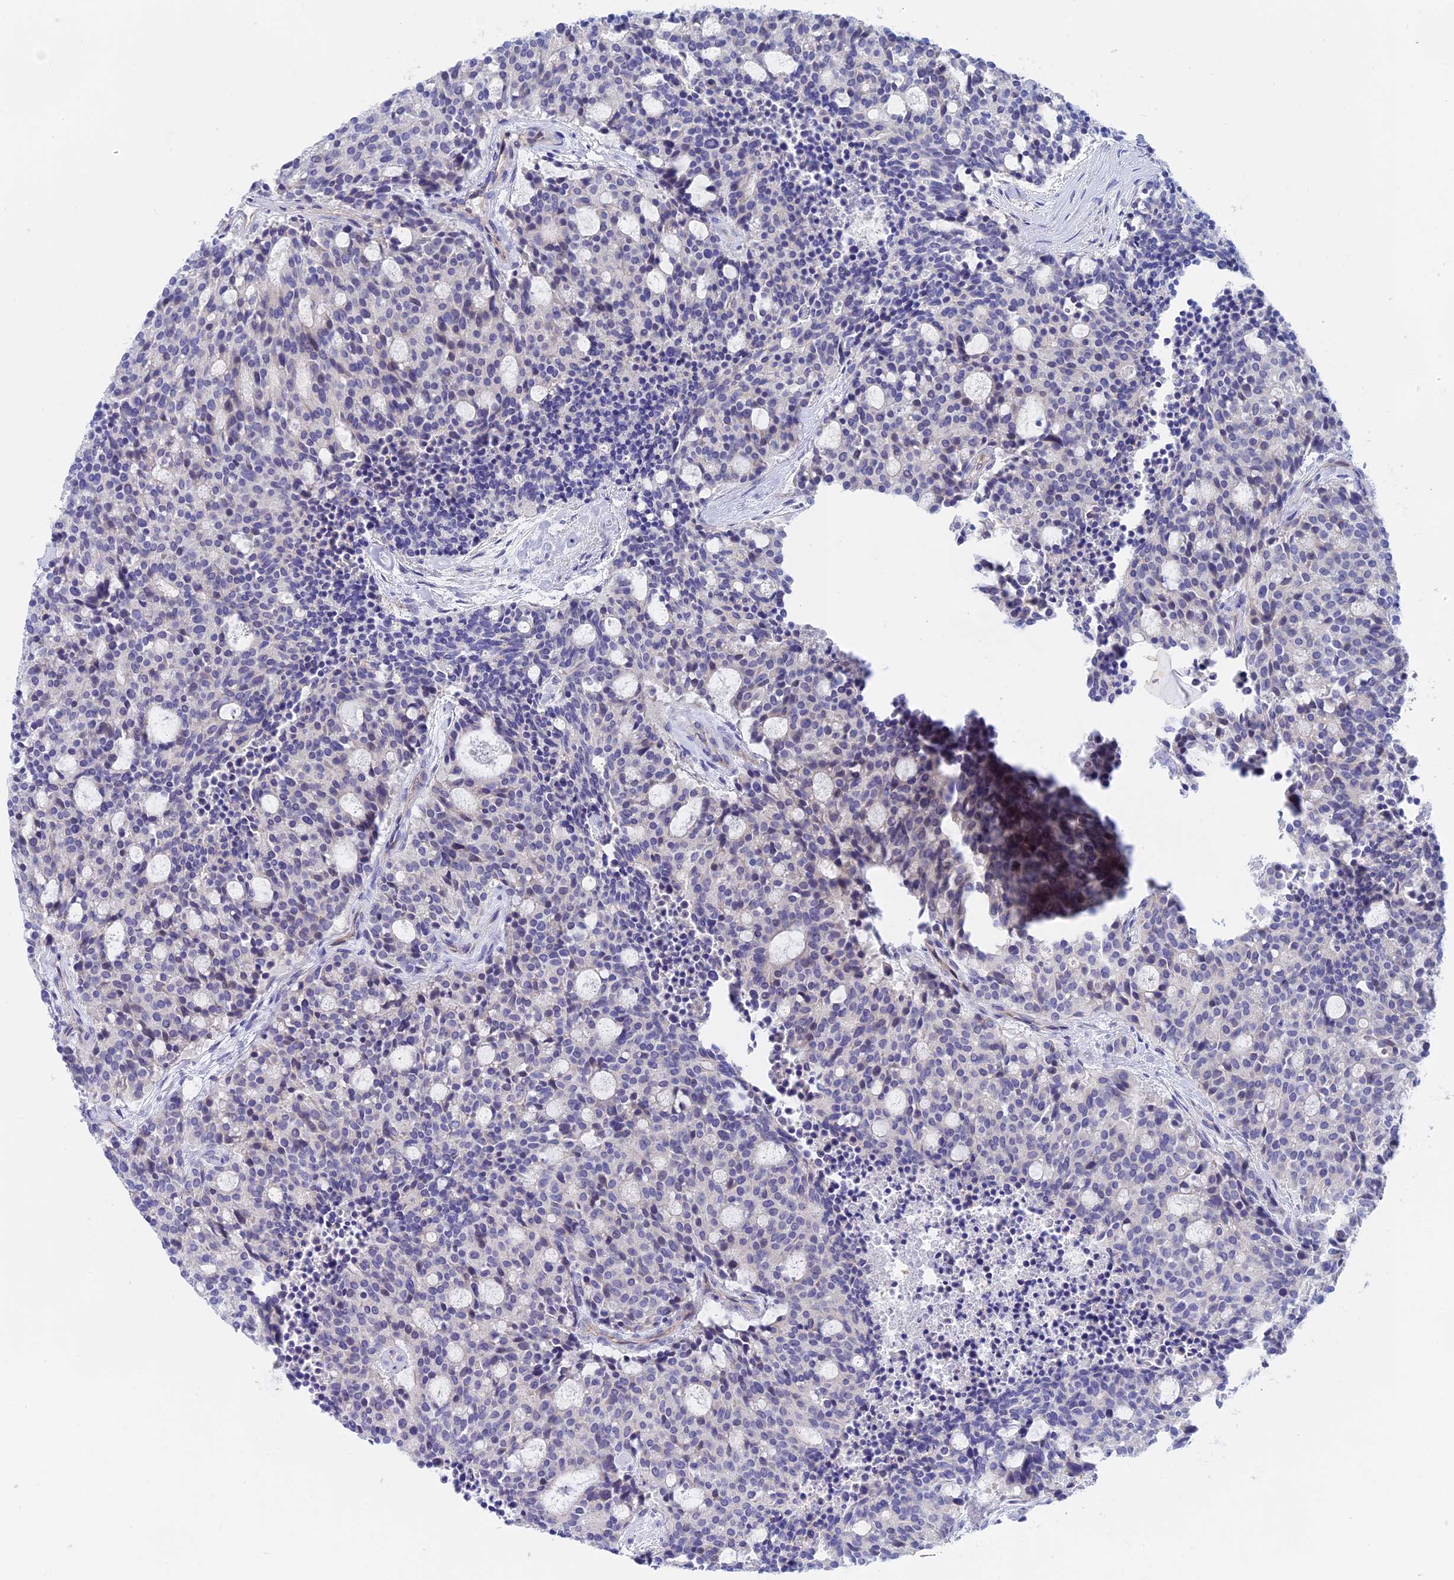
{"staining": {"intensity": "negative", "quantity": "none", "location": "none"}, "tissue": "carcinoid", "cell_type": "Tumor cells", "image_type": "cancer", "snomed": [{"axis": "morphology", "description": "Carcinoid, malignant, NOS"}, {"axis": "topography", "description": "Pancreas"}], "caption": "Immunohistochemistry (IHC) histopathology image of carcinoid (malignant) stained for a protein (brown), which demonstrates no positivity in tumor cells.", "gene": "GLB1L", "patient": {"sex": "female", "age": 54}}